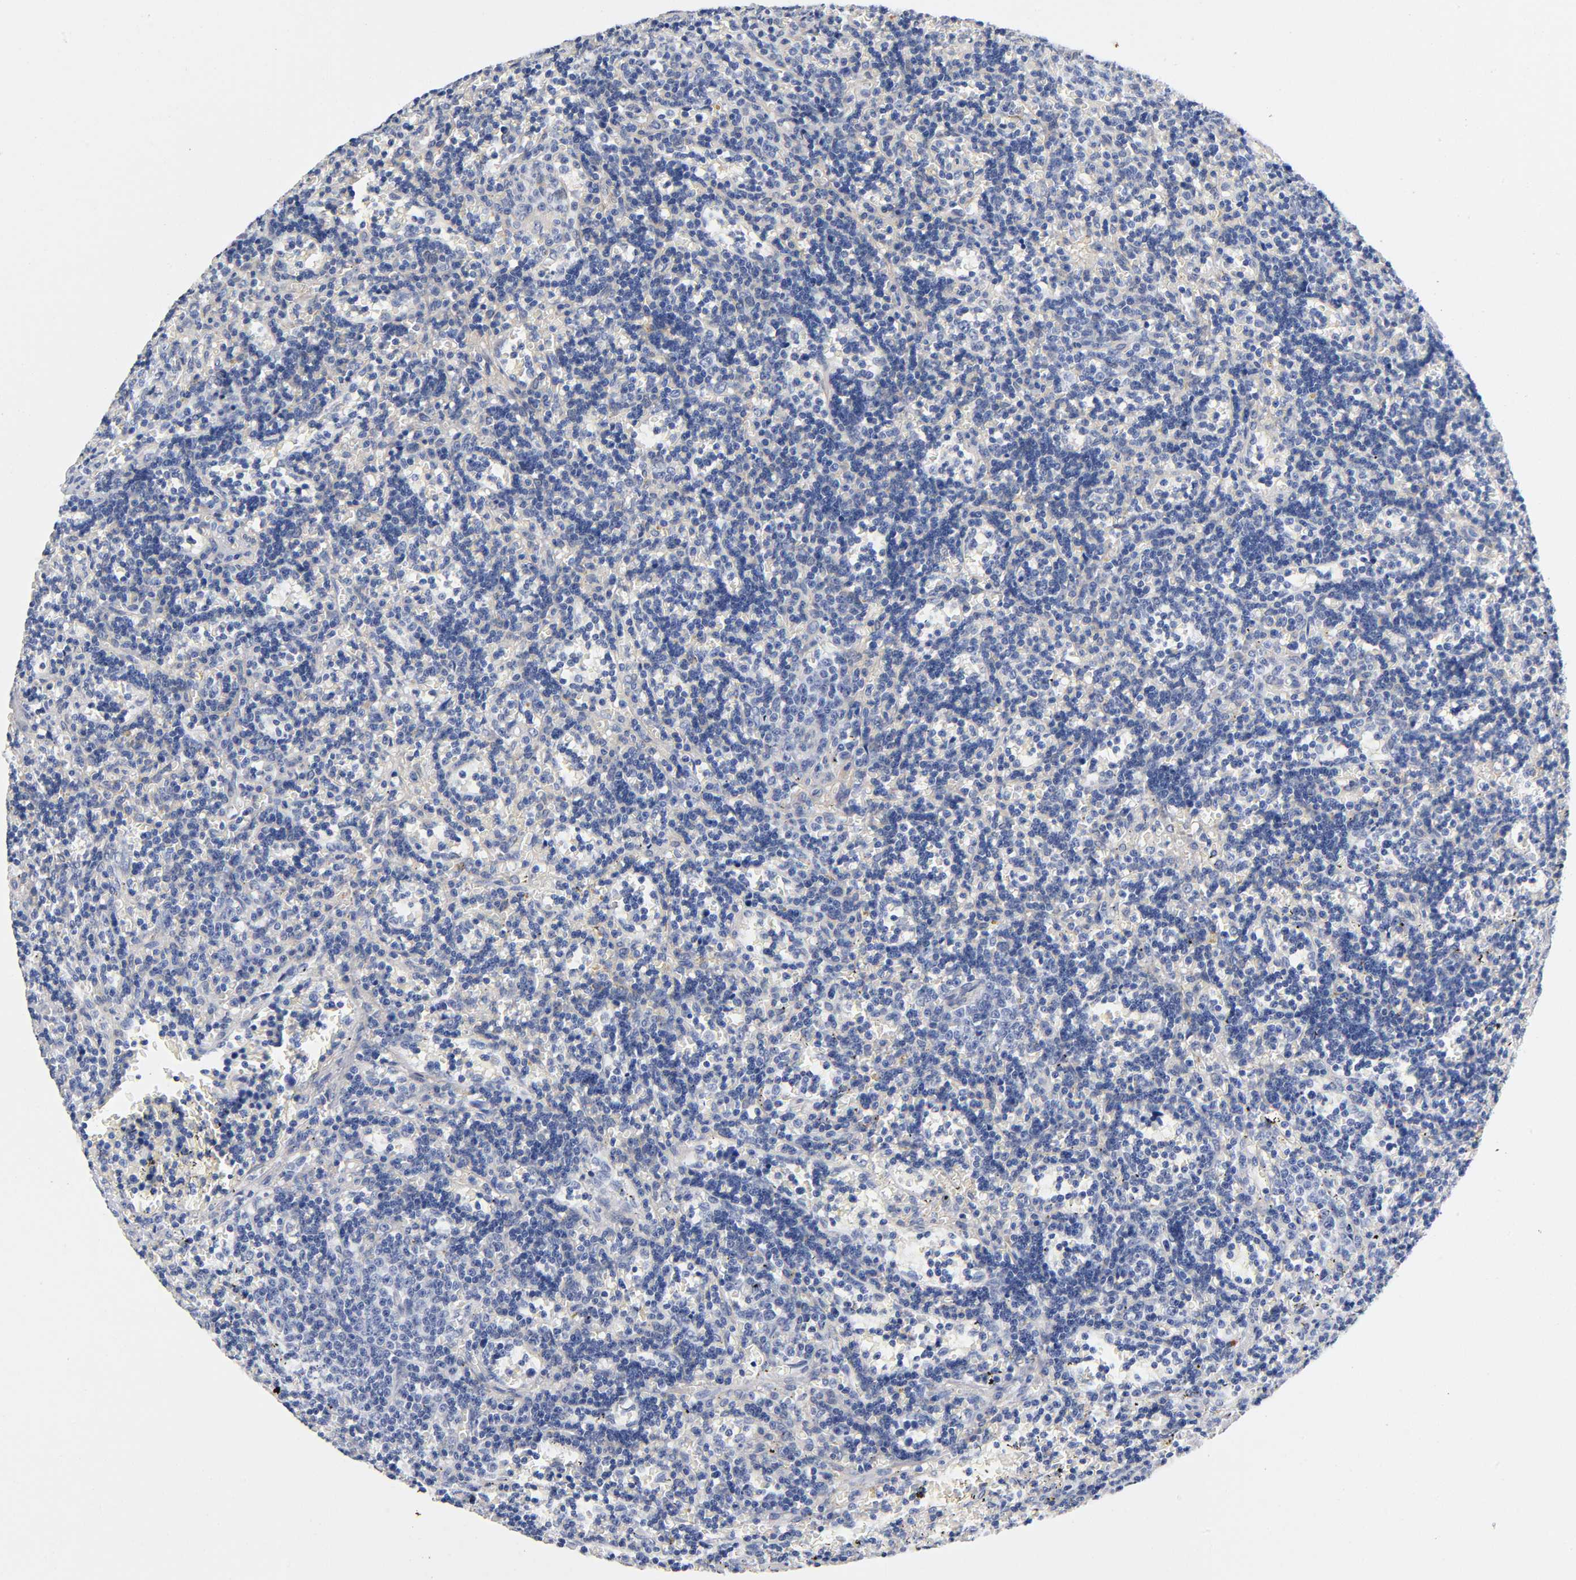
{"staining": {"intensity": "weak", "quantity": "<25%", "location": "cytoplasmic/membranous"}, "tissue": "lymphoma", "cell_type": "Tumor cells", "image_type": "cancer", "snomed": [{"axis": "morphology", "description": "Malignant lymphoma, non-Hodgkin's type, Low grade"}, {"axis": "topography", "description": "Spleen"}], "caption": "This photomicrograph is of lymphoma stained with immunohistochemistry (IHC) to label a protein in brown with the nuclei are counter-stained blue. There is no positivity in tumor cells. (DAB (3,3'-diaminobenzidine) immunohistochemistry with hematoxylin counter stain).", "gene": "TNC", "patient": {"sex": "male", "age": 60}}